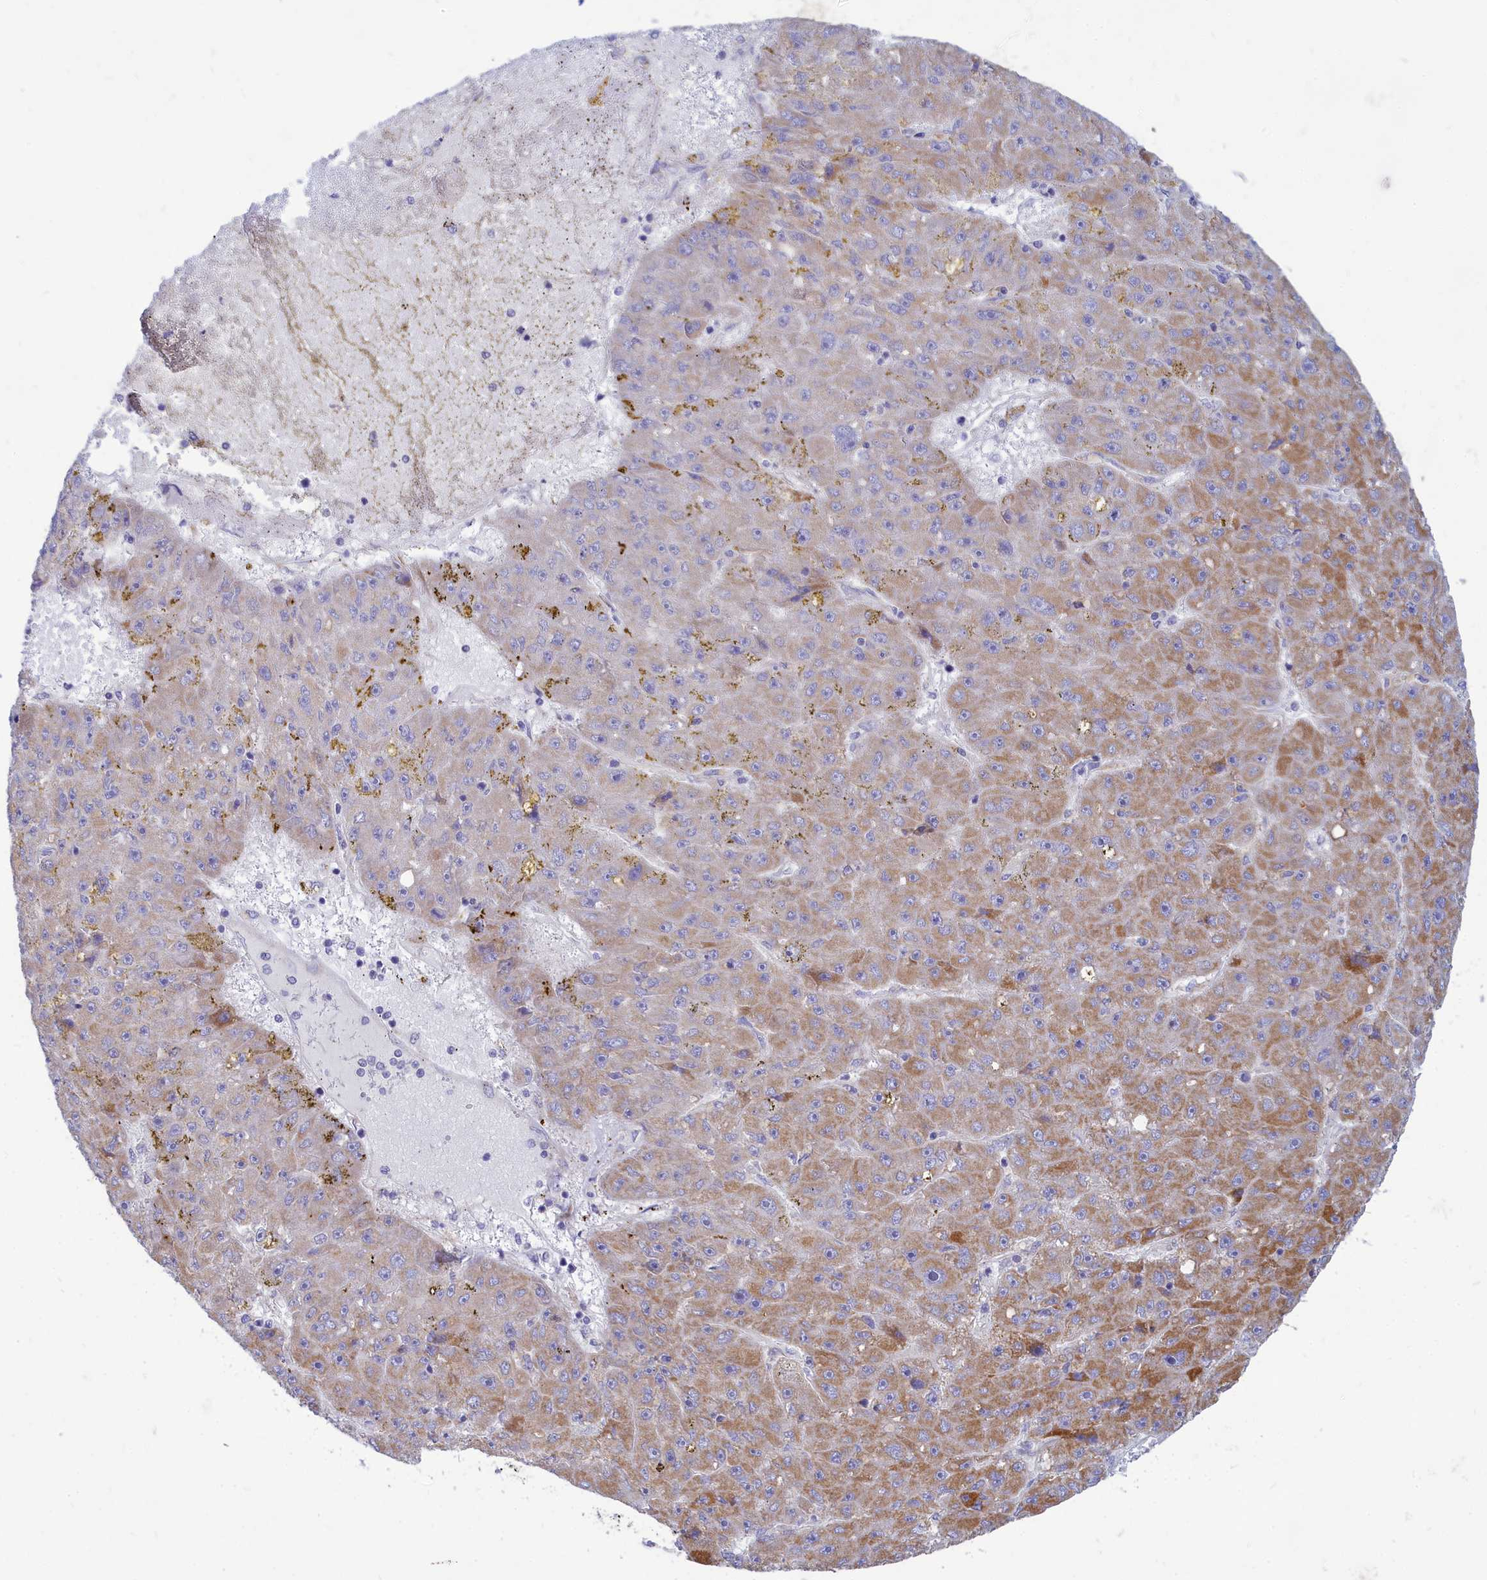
{"staining": {"intensity": "strong", "quantity": "25%-75%", "location": "cytoplasmic/membranous"}, "tissue": "liver cancer", "cell_type": "Tumor cells", "image_type": "cancer", "snomed": [{"axis": "morphology", "description": "Carcinoma, Hepatocellular, NOS"}, {"axis": "topography", "description": "Liver"}], "caption": "The histopathology image displays staining of liver cancer, revealing strong cytoplasmic/membranous protein positivity (brown color) within tumor cells.", "gene": "TMEM30B", "patient": {"sex": "male", "age": 67}}